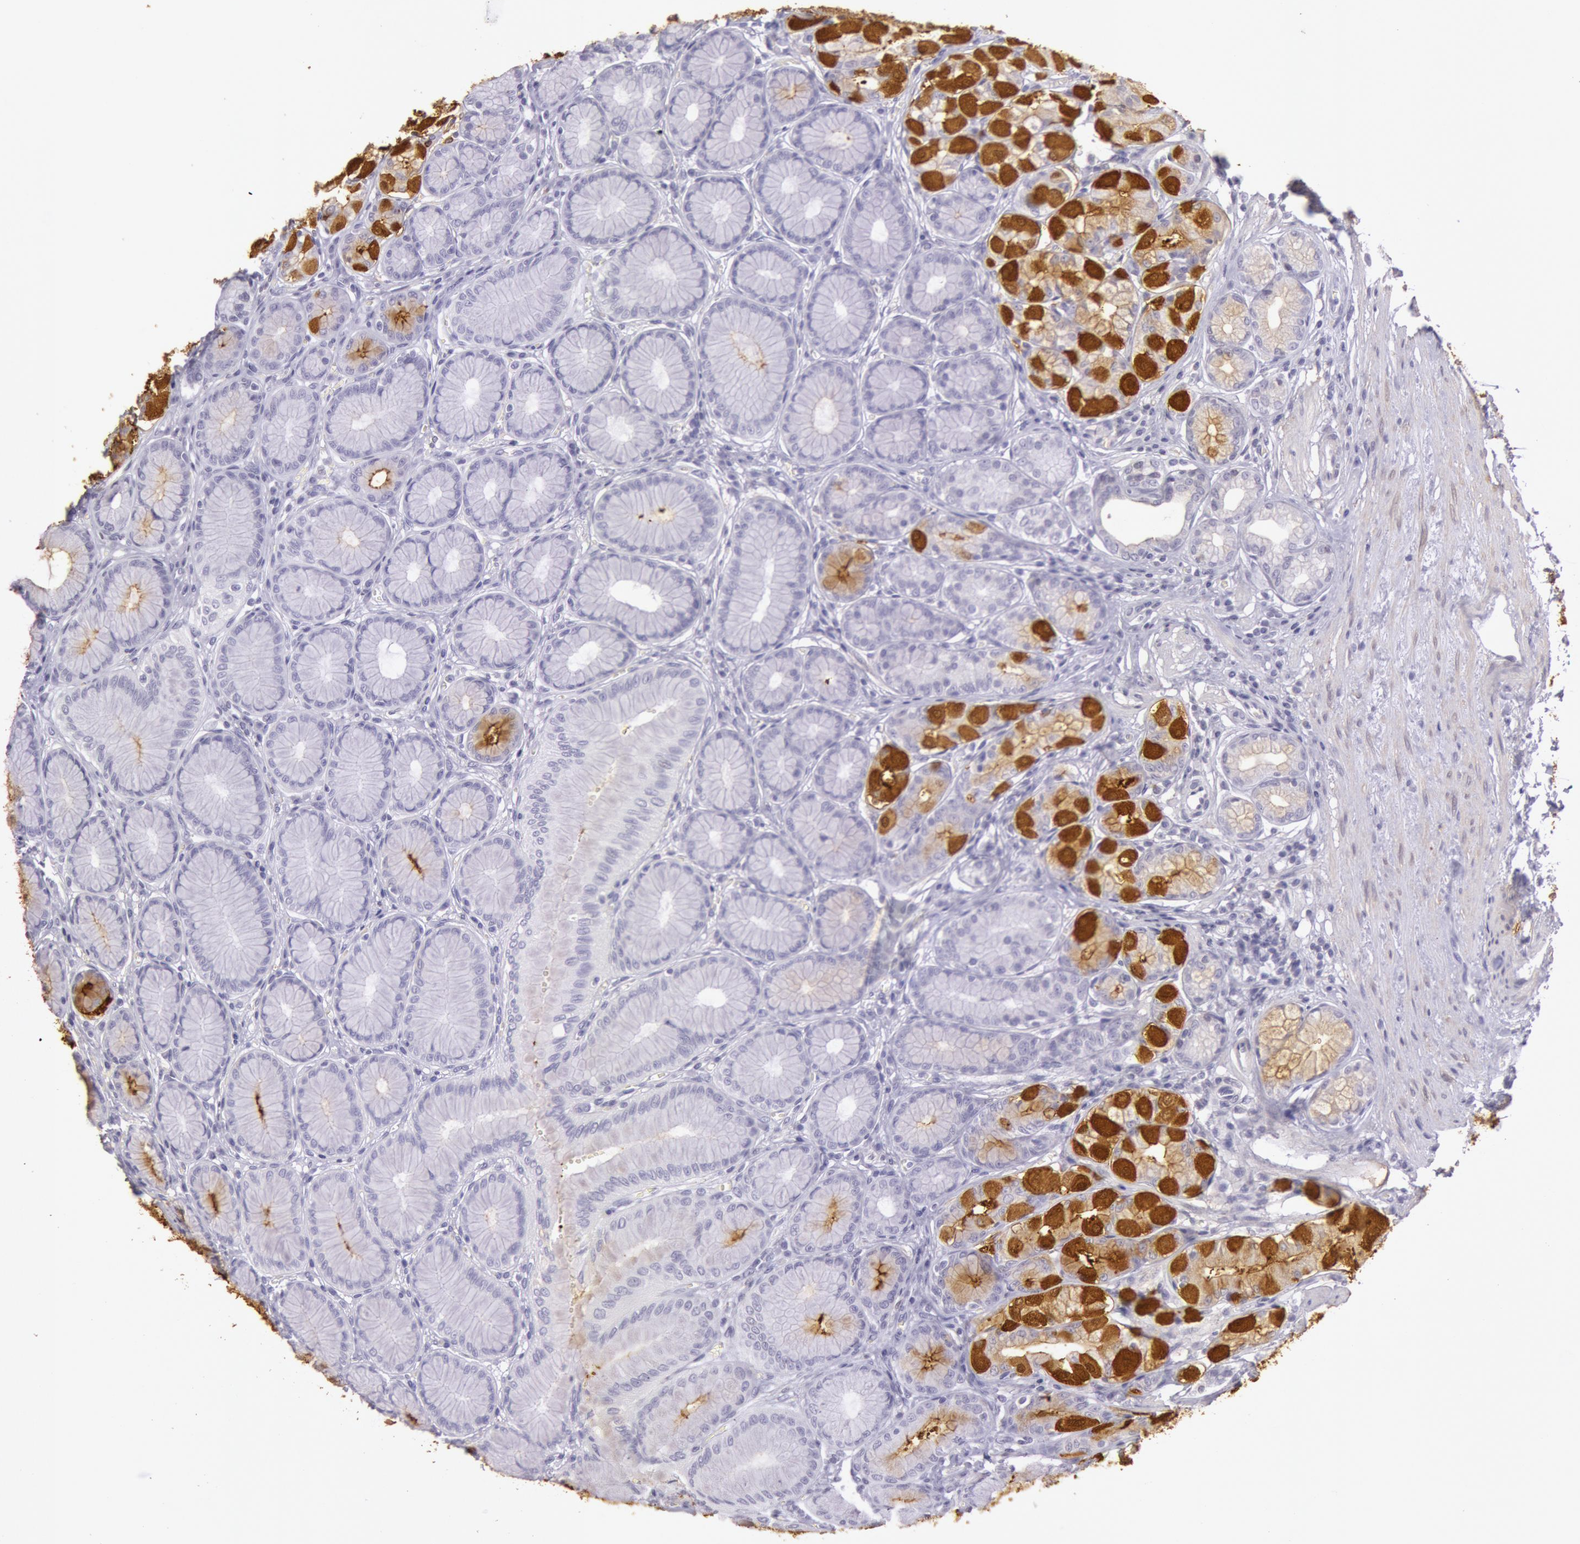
{"staining": {"intensity": "strong", "quantity": "<25%", "location": "cytoplasmic/membranous"}, "tissue": "stomach", "cell_type": "Glandular cells", "image_type": "normal", "snomed": [{"axis": "morphology", "description": "Normal tissue, NOS"}, {"axis": "topography", "description": "Stomach"}, {"axis": "topography", "description": "Stomach, lower"}], "caption": "This photomicrograph exhibits IHC staining of normal human stomach, with medium strong cytoplasmic/membranous expression in approximately <25% of glandular cells.", "gene": "CKB", "patient": {"sex": "male", "age": 76}}